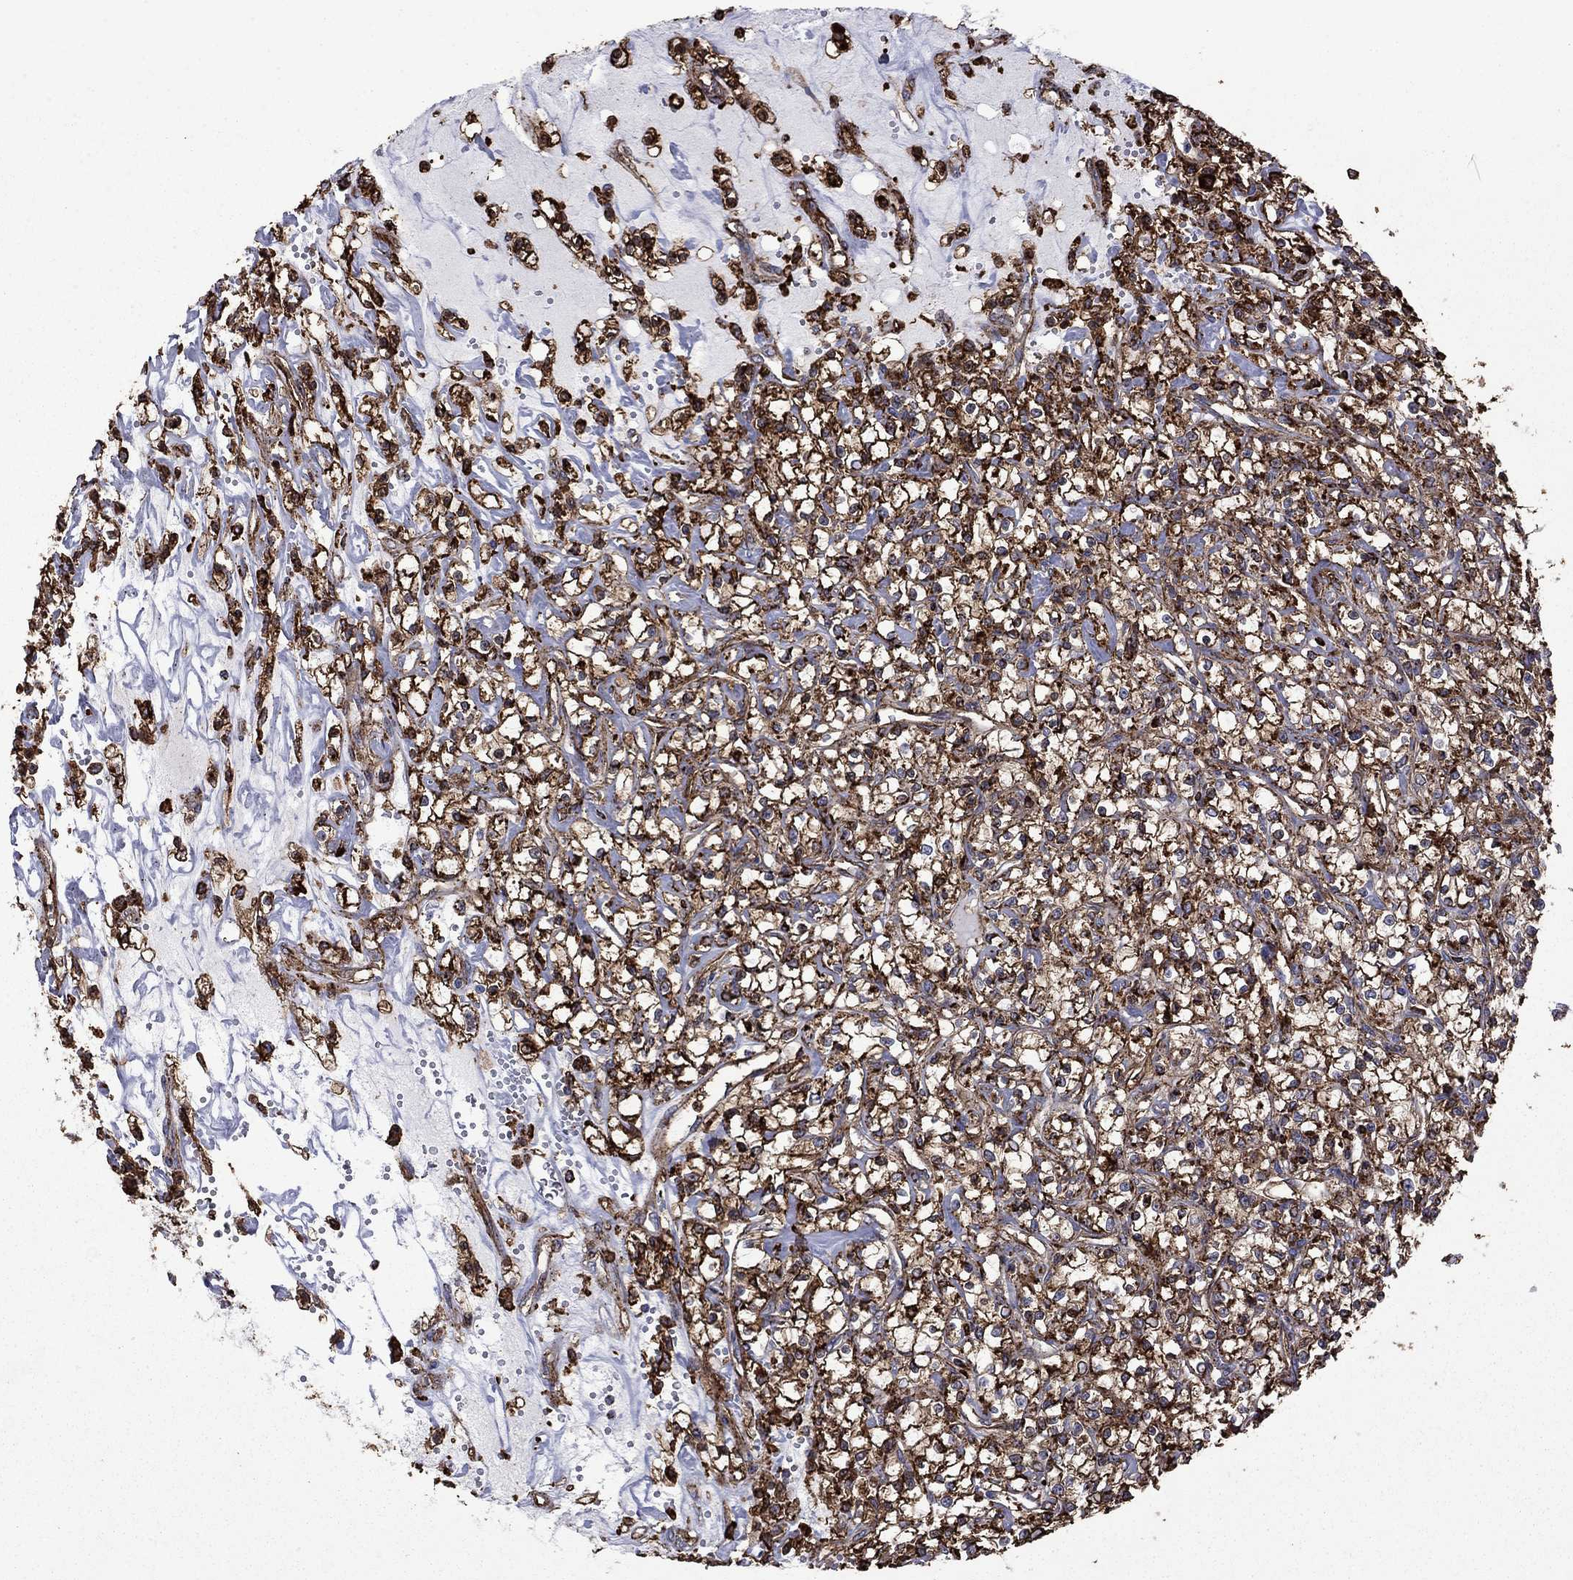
{"staining": {"intensity": "strong", "quantity": ">75%", "location": "cytoplasmic/membranous"}, "tissue": "renal cancer", "cell_type": "Tumor cells", "image_type": "cancer", "snomed": [{"axis": "morphology", "description": "Adenocarcinoma, NOS"}, {"axis": "topography", "description": "Kidney"}], "caption": "Brown immunohistochemical staining in human renal cancer (adenocarcinoma) displays strong cytoplasmic/membranous expression in about >75% of tumor cells.", "gene": "PLAU", "patient": {"sex": "female", "age": 59}}